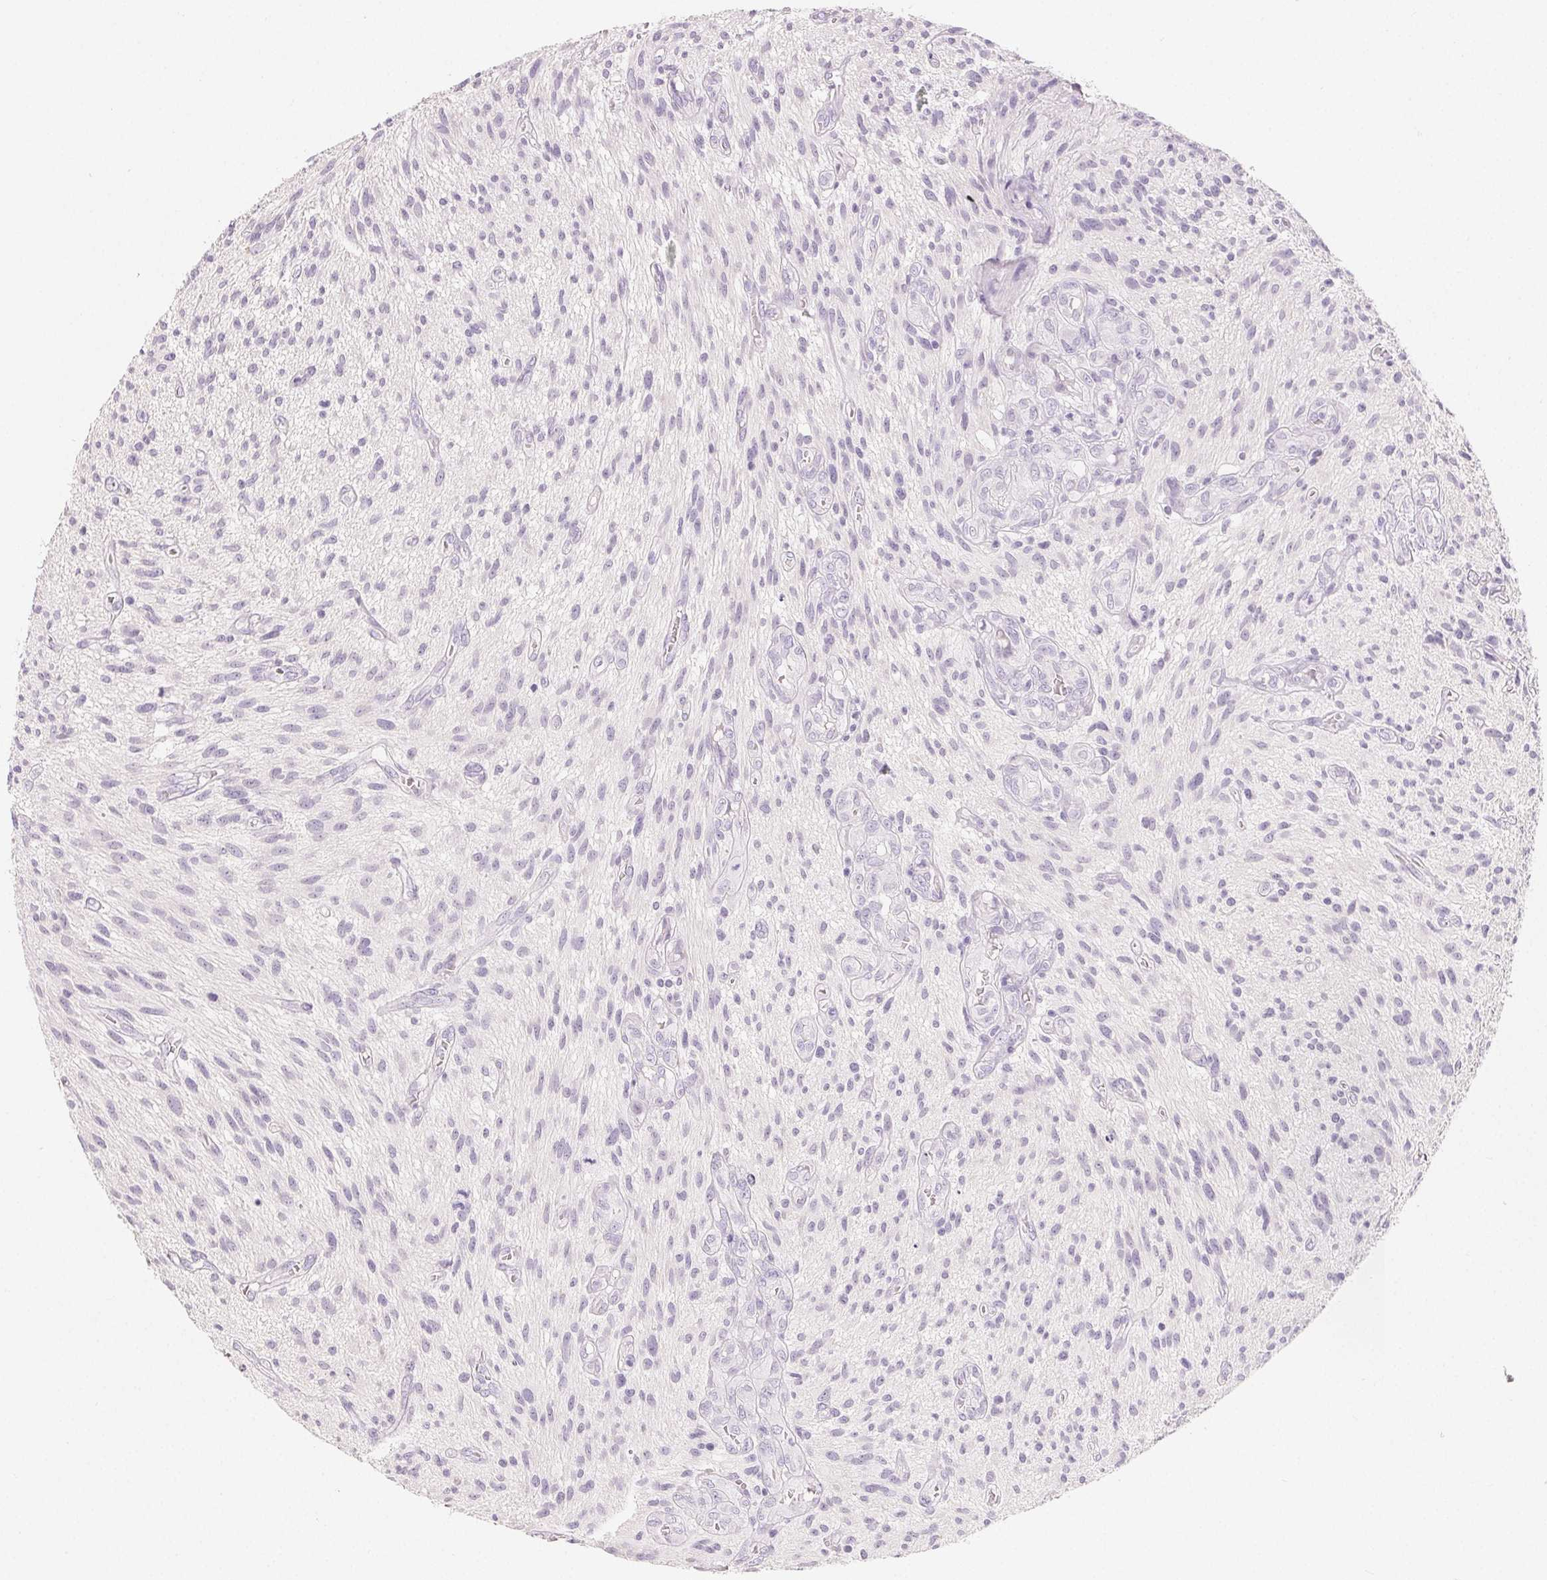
{"staining": {"intensity": "negative", "quantity": "none", "location": "none"}, "tissue": "glioma", "cell_type": "Tumor cells", "image_type": "cancer", "snomed": [{"axis": "morphology", "description": "Glioma, malignant, High grade"}, {"axis": "topography", "description": "Brain"}], "caption": "This is an IHC photomicrograph of human high-grade glioma (malignant). There is no staining in tumor cells.", "gene": "MIOX", "patient": {"sex": "male", "age": 75}}